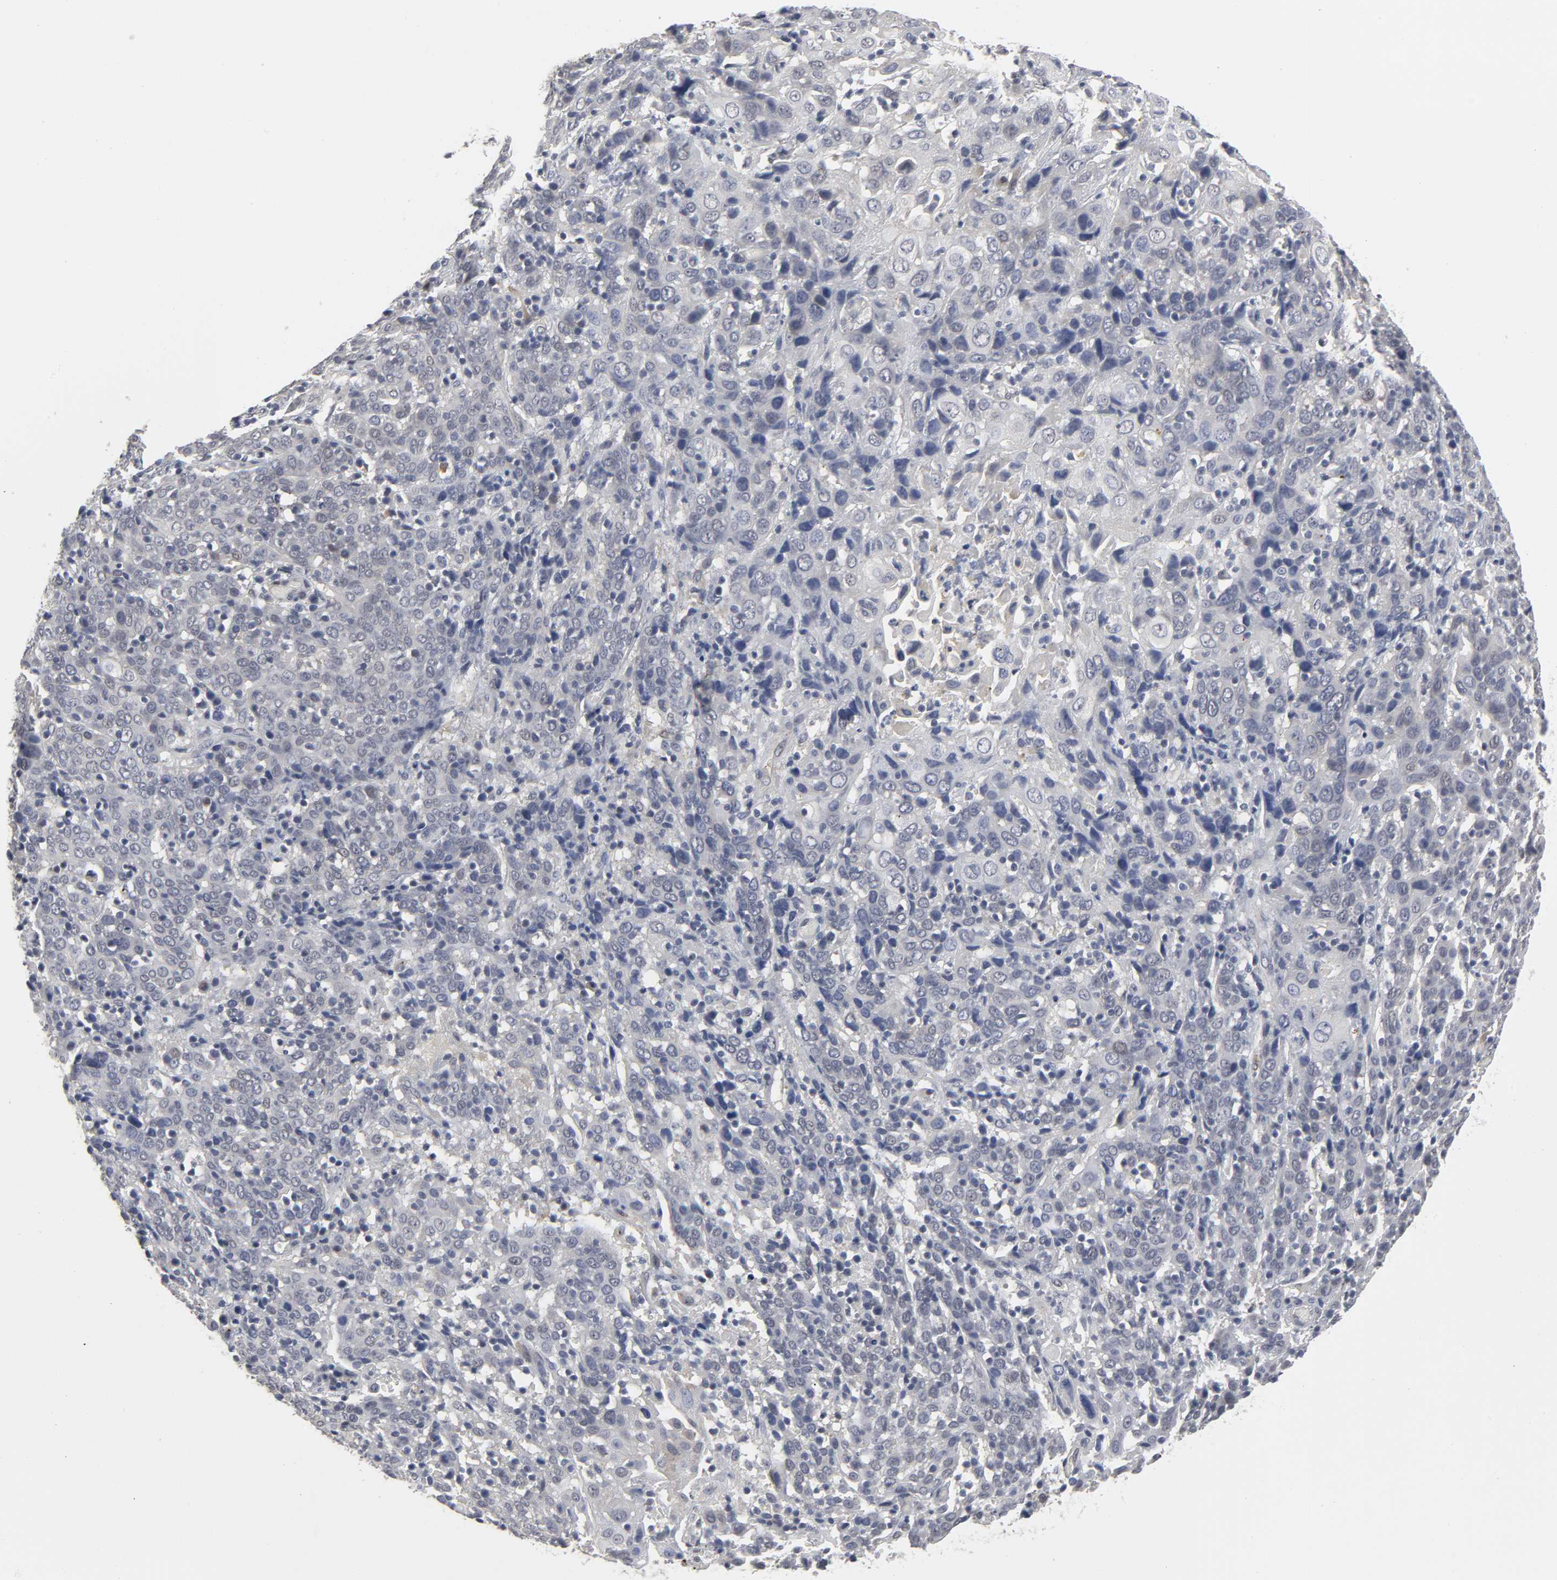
{"staining": {"intensity": "negative", "quantity": "none", "location": "none"}, "tissue": "cervical cancer", "cell_type": "Tumor cells", "image_type": "cancer", "snomed": [{"axis": "morphology", "description": "Normal tissue, NOS"}, {"axis": "morphology", "description": "Squamous cell carcinoma, NOS"}, {"axis": "topography", "description": "Cervix"}], "caption": "The histopathology image shows no staining of tumor cells in cervical cancer (squamous cell carcinoma).", "gene": "PDLIM3", "patient": {"sex": "female", "age": 67}}